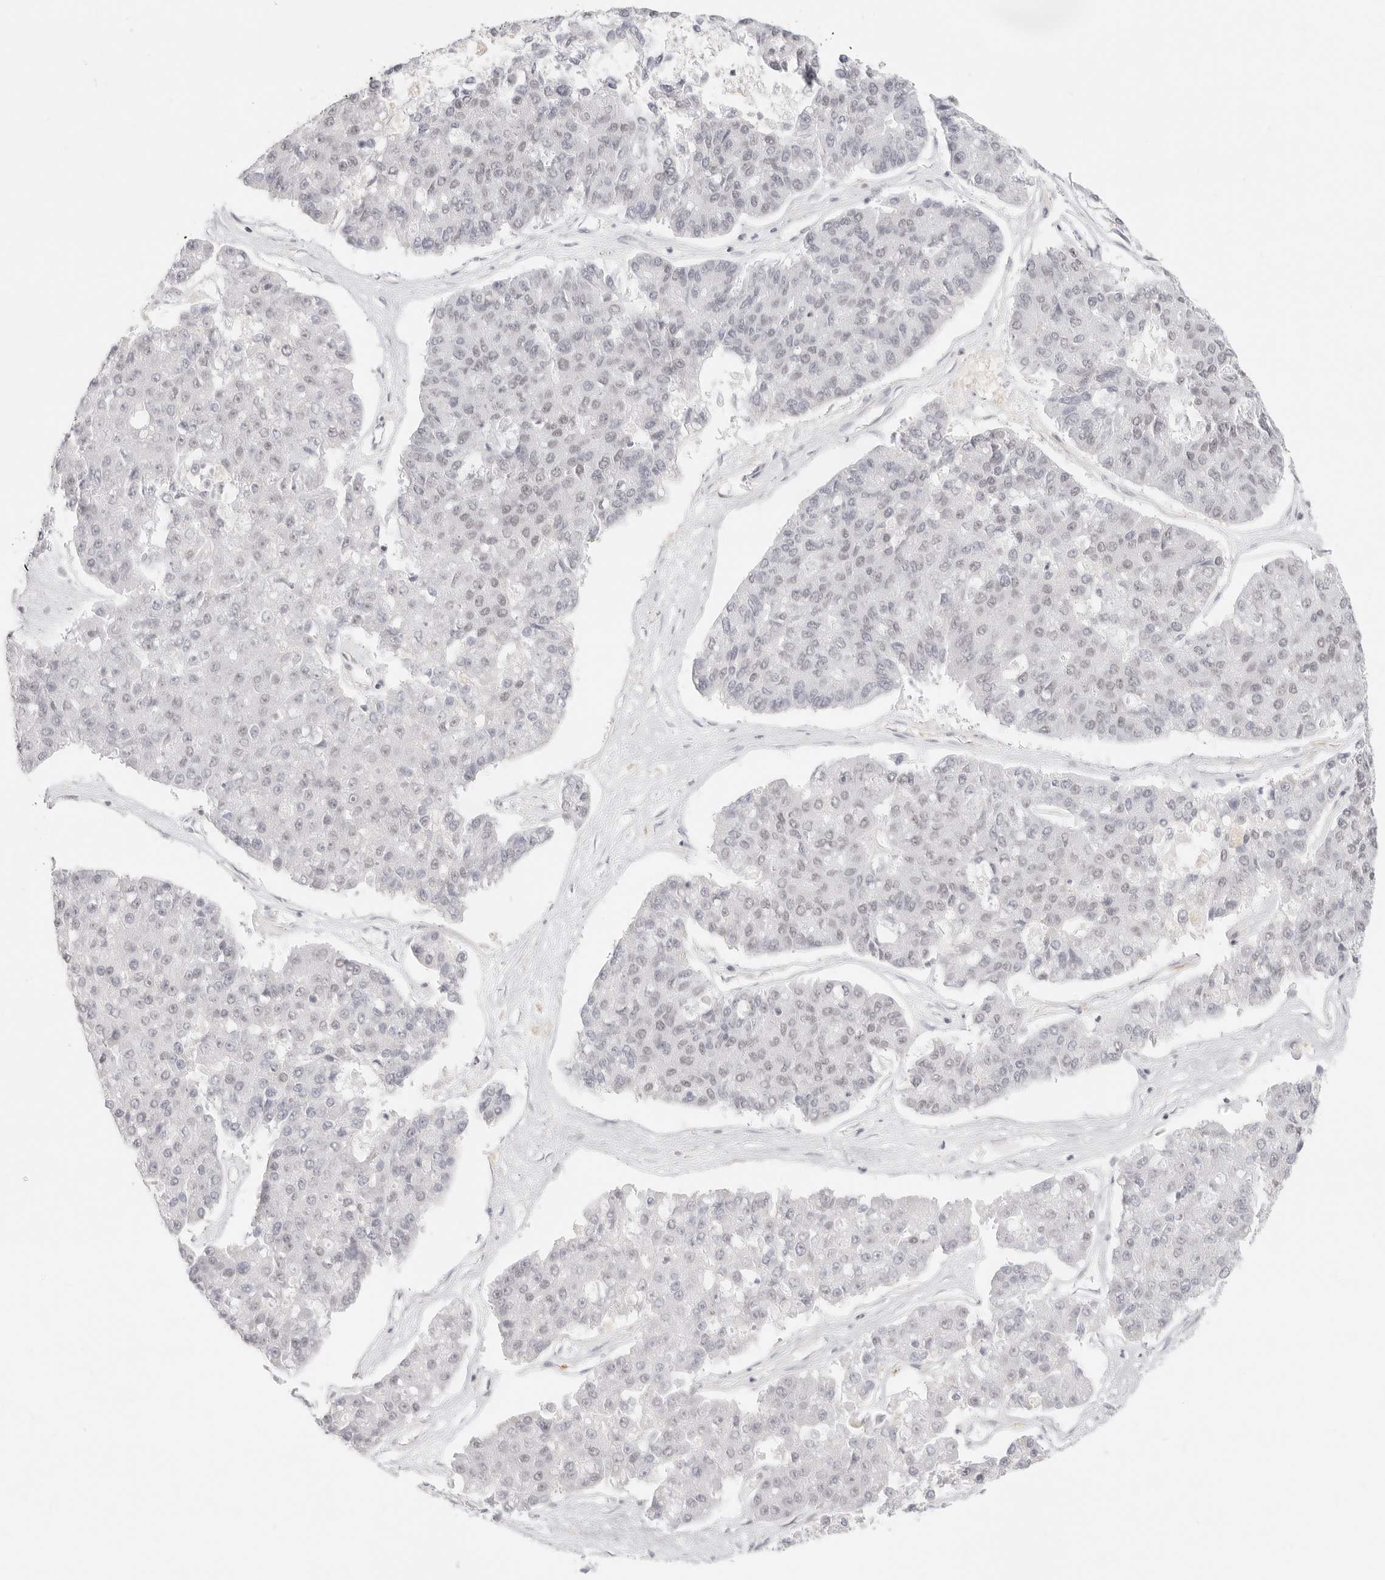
{"staining": {"intensity": "negative", "quantity": "none", "location": "none"}, "tissue": "pancreatic cancer", "cell_type": "Tumor cells", "image_type": "cancer", "snomed": [{"axis": "morphology", "description": "Adenocarcinoma, NOS"}, {"axis": "topography", "description": "Pancreas"}], "caption": "There is no significant staining in tumor cells of adenocarcinoma (pancreatic).", "gene": "ZC3H11A", "patient": {"sex": "male", "age": 50}}